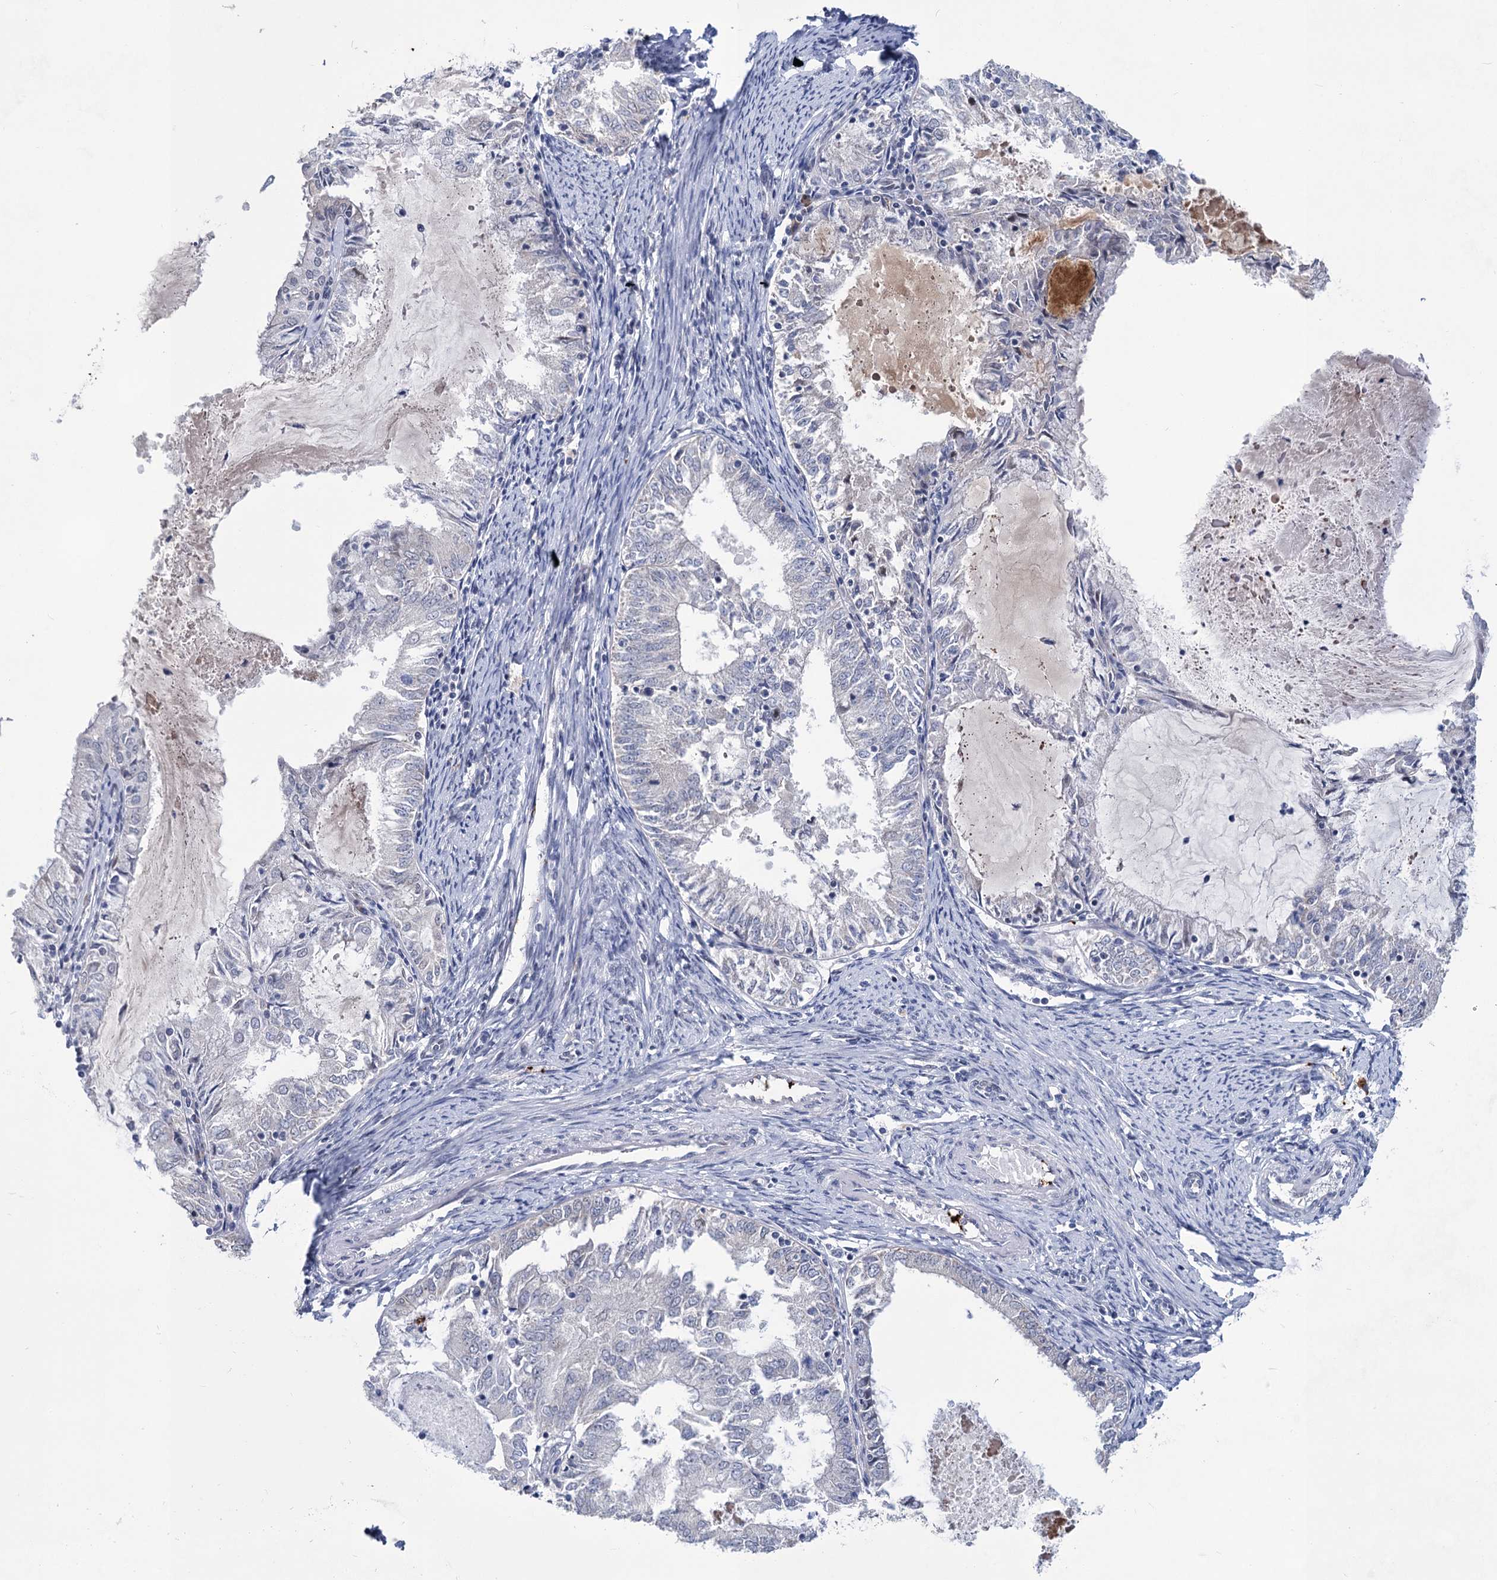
{"staining": {"intensity": "negative", "quantity": "none", "location": "none"}, "tissue": "endometrial cancer", "cell_type": "Tumor cells", "image_type": "cancer", "snomed": [{"axis": "morphology", "description": "Adenocarcinoma, NOS"}, {"axis": "topography", "description": "Endometrium"}], "caption": "Endometrial adenocarcinoma was stained to show a protein in brown. There is no significant positivity in tumor cells. (Brightfield microscopy of DAB immunohistochemistry at high magnification).", "gene": "MON2", "patient": {"sex": "female", "age": 57}}